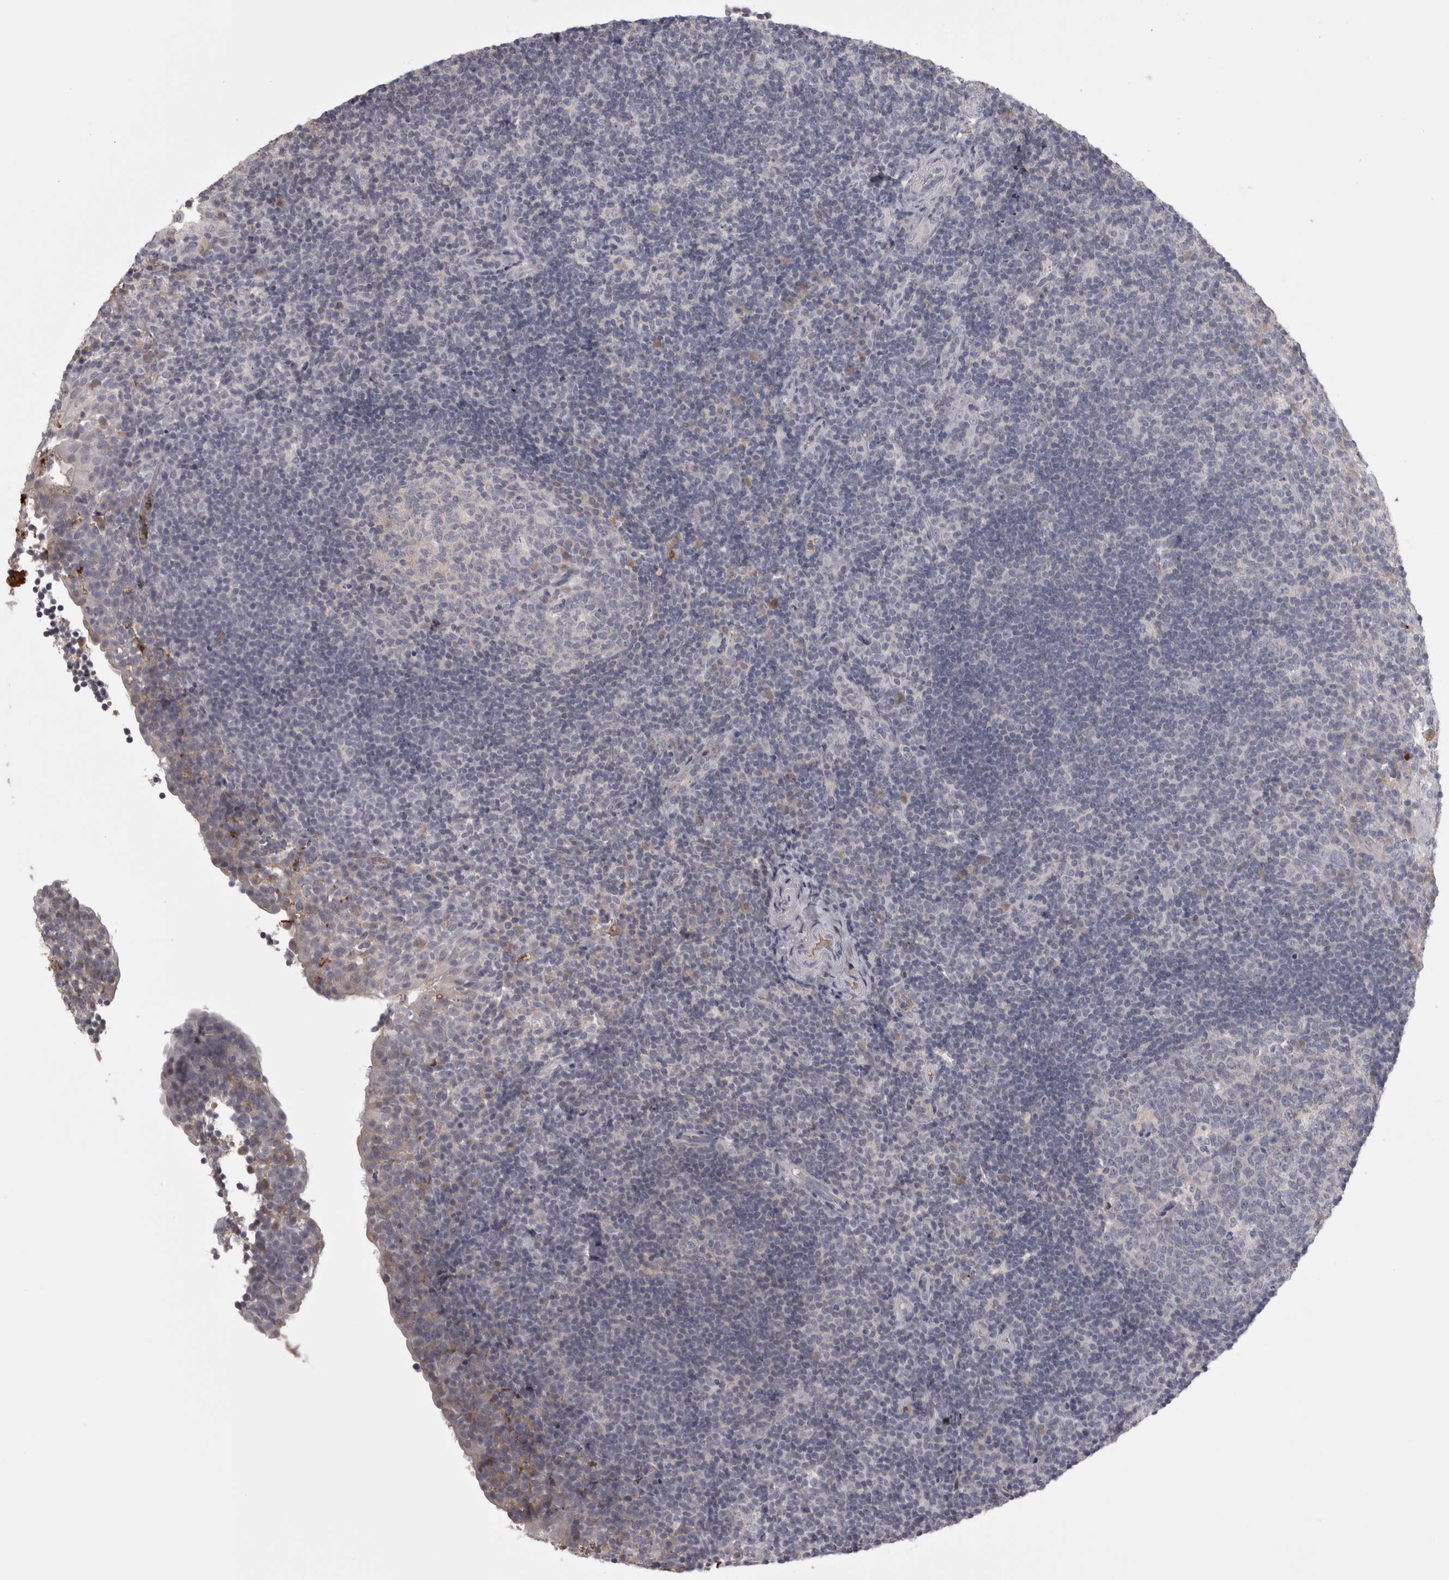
{"staining": {"intensity": "negative", "quantity": "none", "location": "none"}, "tissue": "tonsil", "cell_type": "Germinal center cells", "image_type": "normal", "snomed": [{"axis": "morphology", "description": "Normal tissue, NOS"}, {"axis": "topography", "description": "Tonsil"}], "caption": "The immunohistochemistry (IHC) photomicrograph has no significant staining in germinal center cells of tonsil. (Stains: DAB immunohistochemistry with hematoxylin counter stain, Microscopy: brightfield microscopy at high magnification).", "gene": "SAA4", "patient": {"sex": "female", "age": 40}}